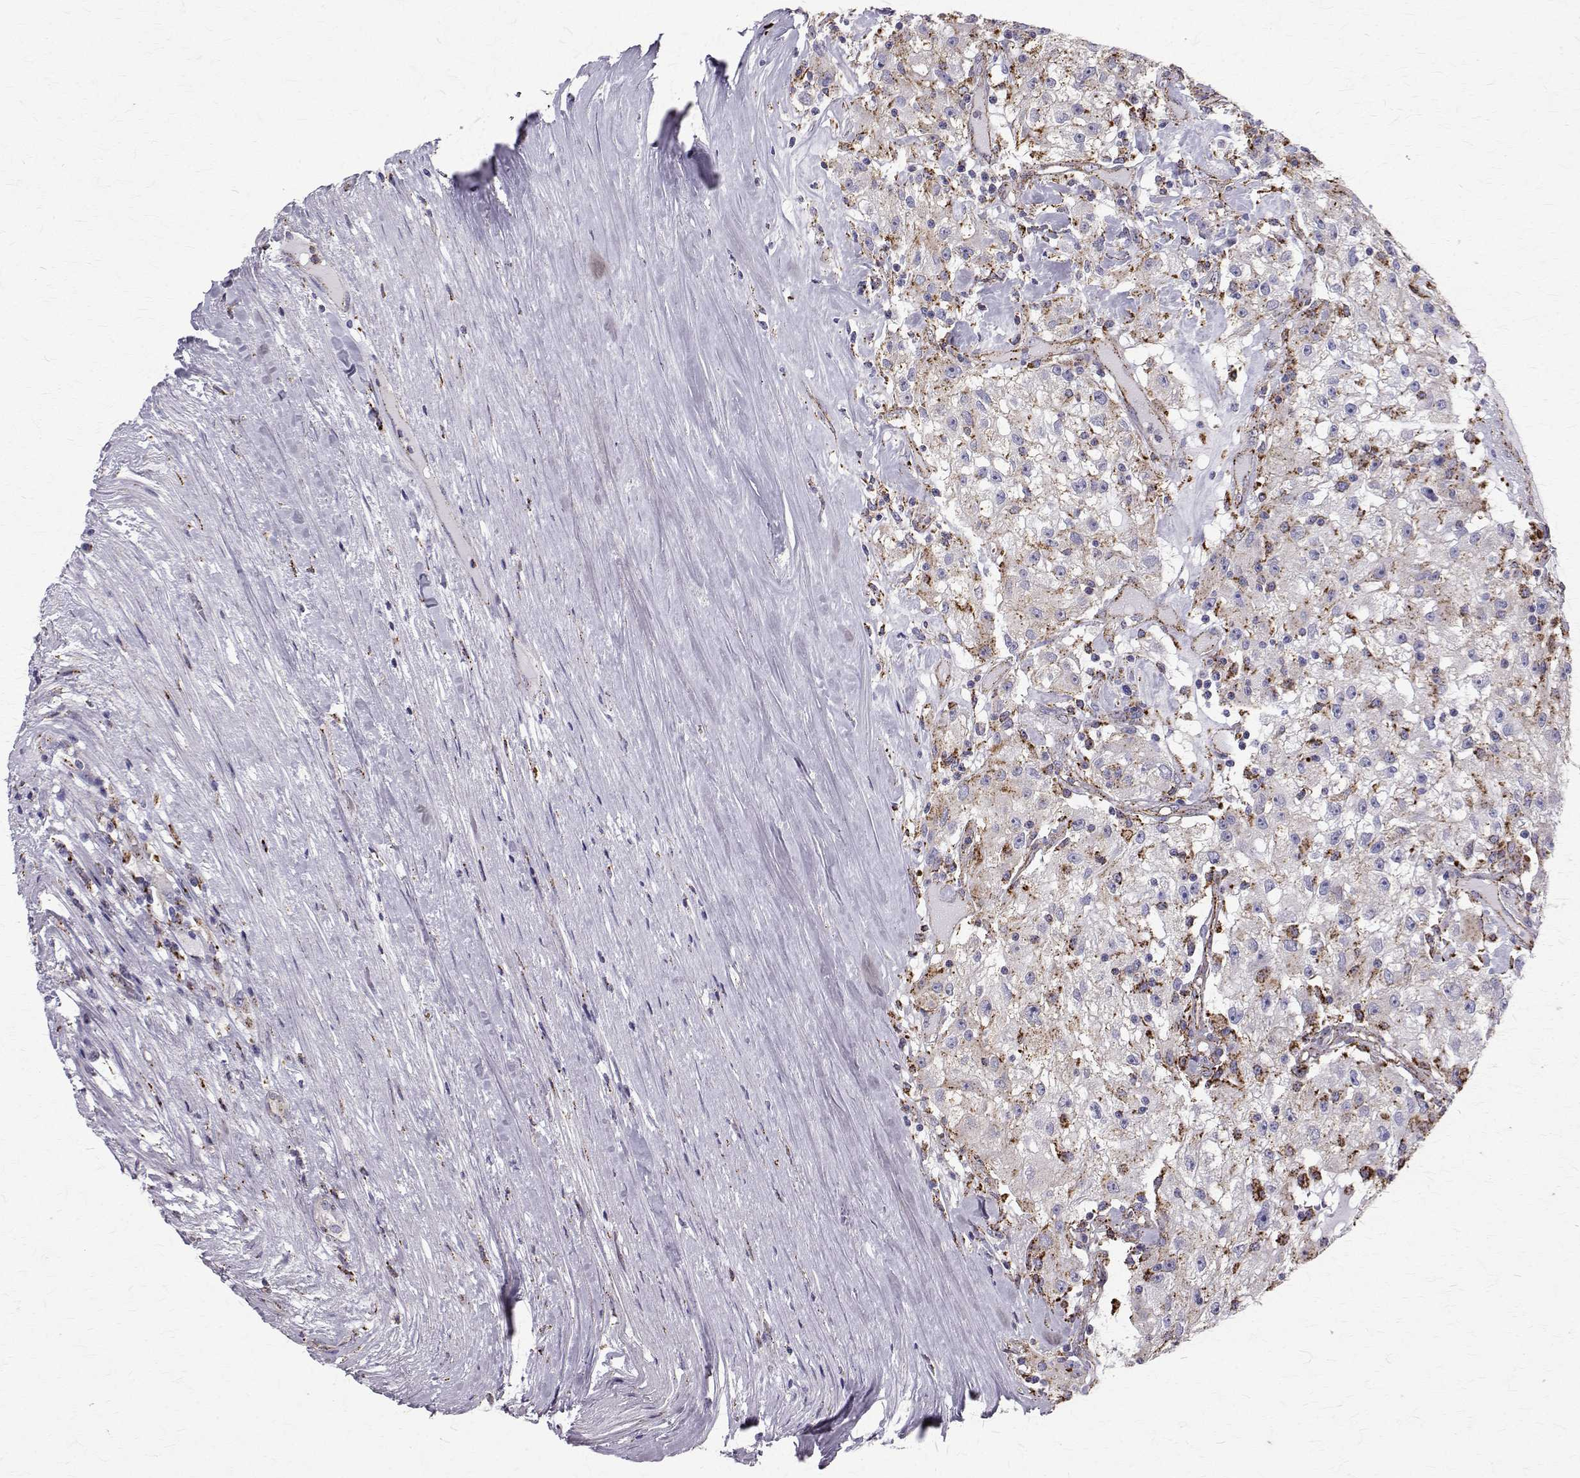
{"staining": {"intensity": "moderate", "quantity": "<25%", "location": "cytoplasmic/membranous"}, "tissue": "renal cancer", "cell_type": "Tumor cells", "image_type": "cancer", "snomed": [{"axis": "morphology", "description": "Adenocarcinoma, NOS"}, {"axis": "topography", "description": "Kidney"}], "caption": "A high-resolution photomicrograph shows immunohistochemistry (IHC) staining of renal adenocarcinoma, which shows moderate cytoplasmic/membranous staining in approximately <25% of tumor cells.", "gene": "TPP1", "patient": {"sex": "female", "age": 67}}